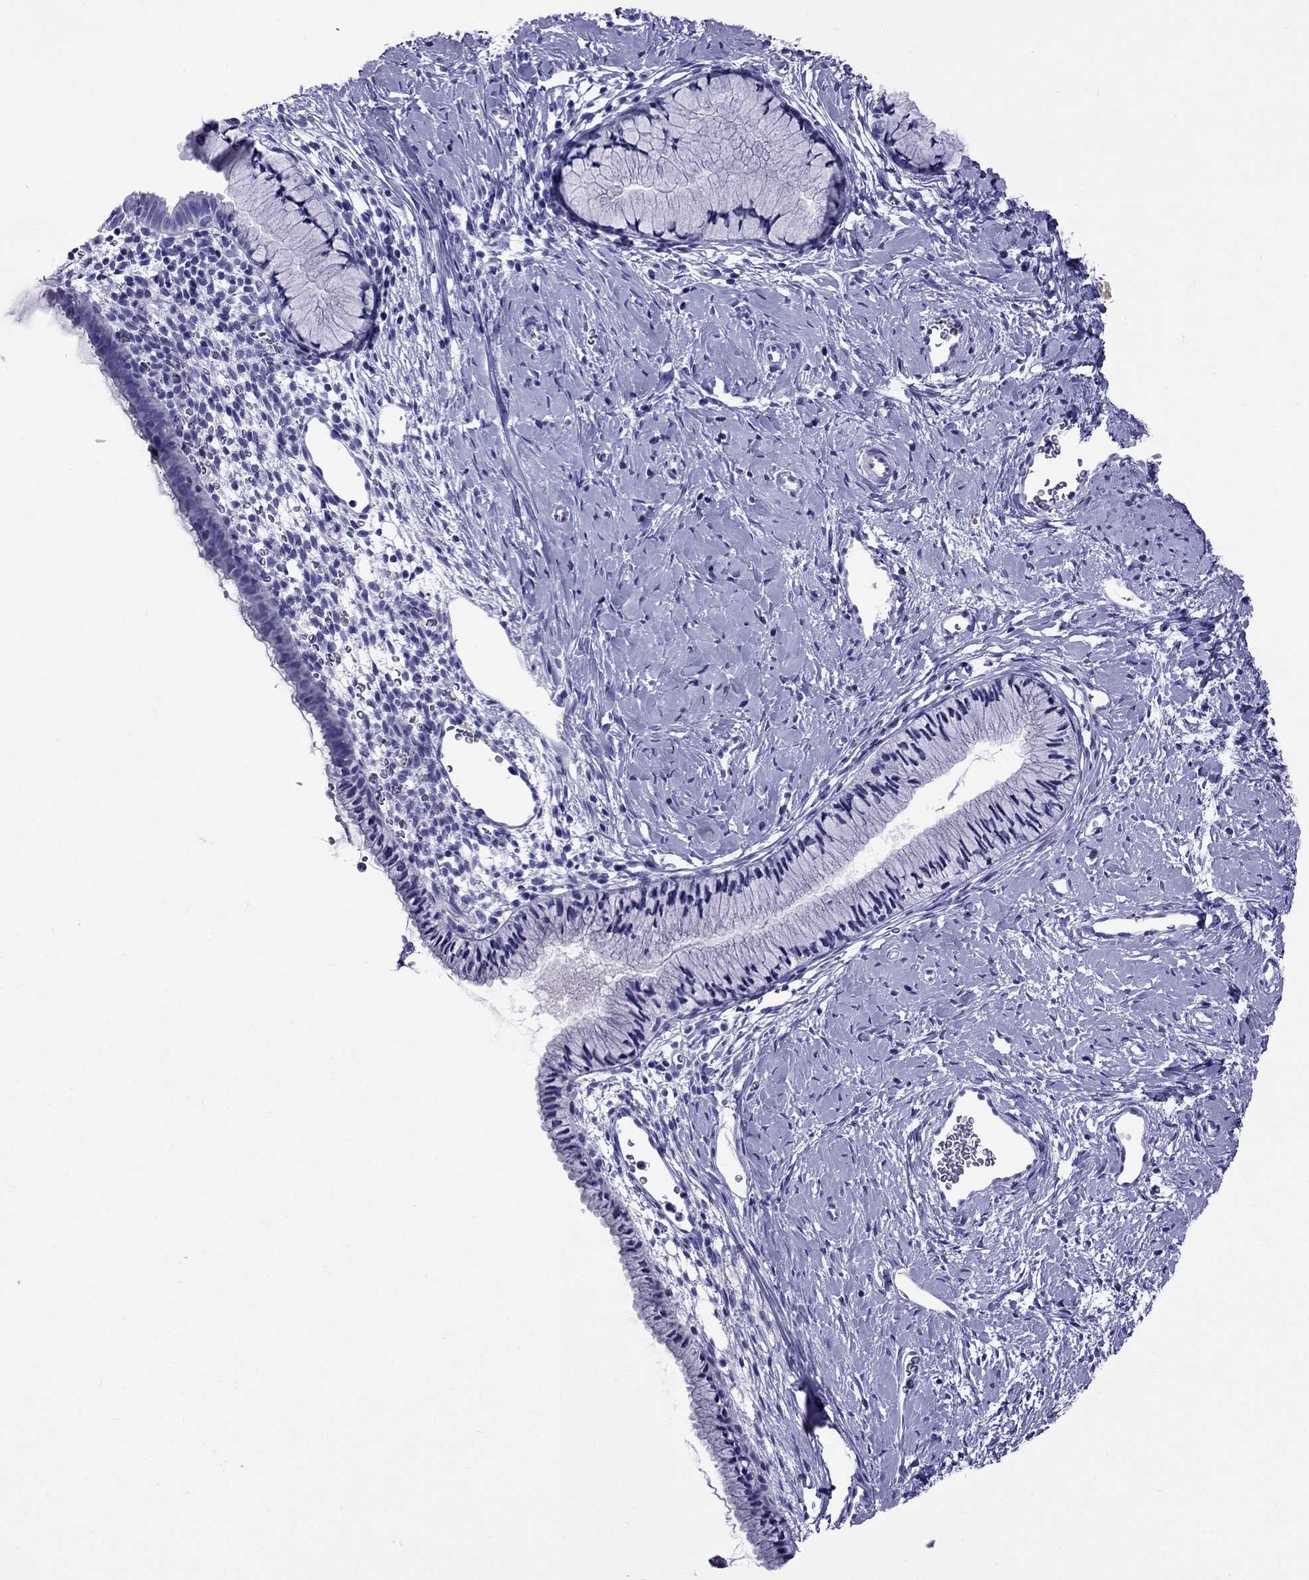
{"staining": {"intensity": "negative", "quantity": "none", "location": "none"}, "tissue": "cervix", "cell_type": "Glandular cells", "image_type": "normal", "snomed": [{"axis": "morphology", "description": "Normal tissue, NOS"}, {"axis": "topography", "description": "Cervix"}], "caption": "Cervix stained for a protein using immunohistochemistry displays no staining glandular cells.", "gene": "CRYBA1", "patient": {"sex": "female", "age": 40}}